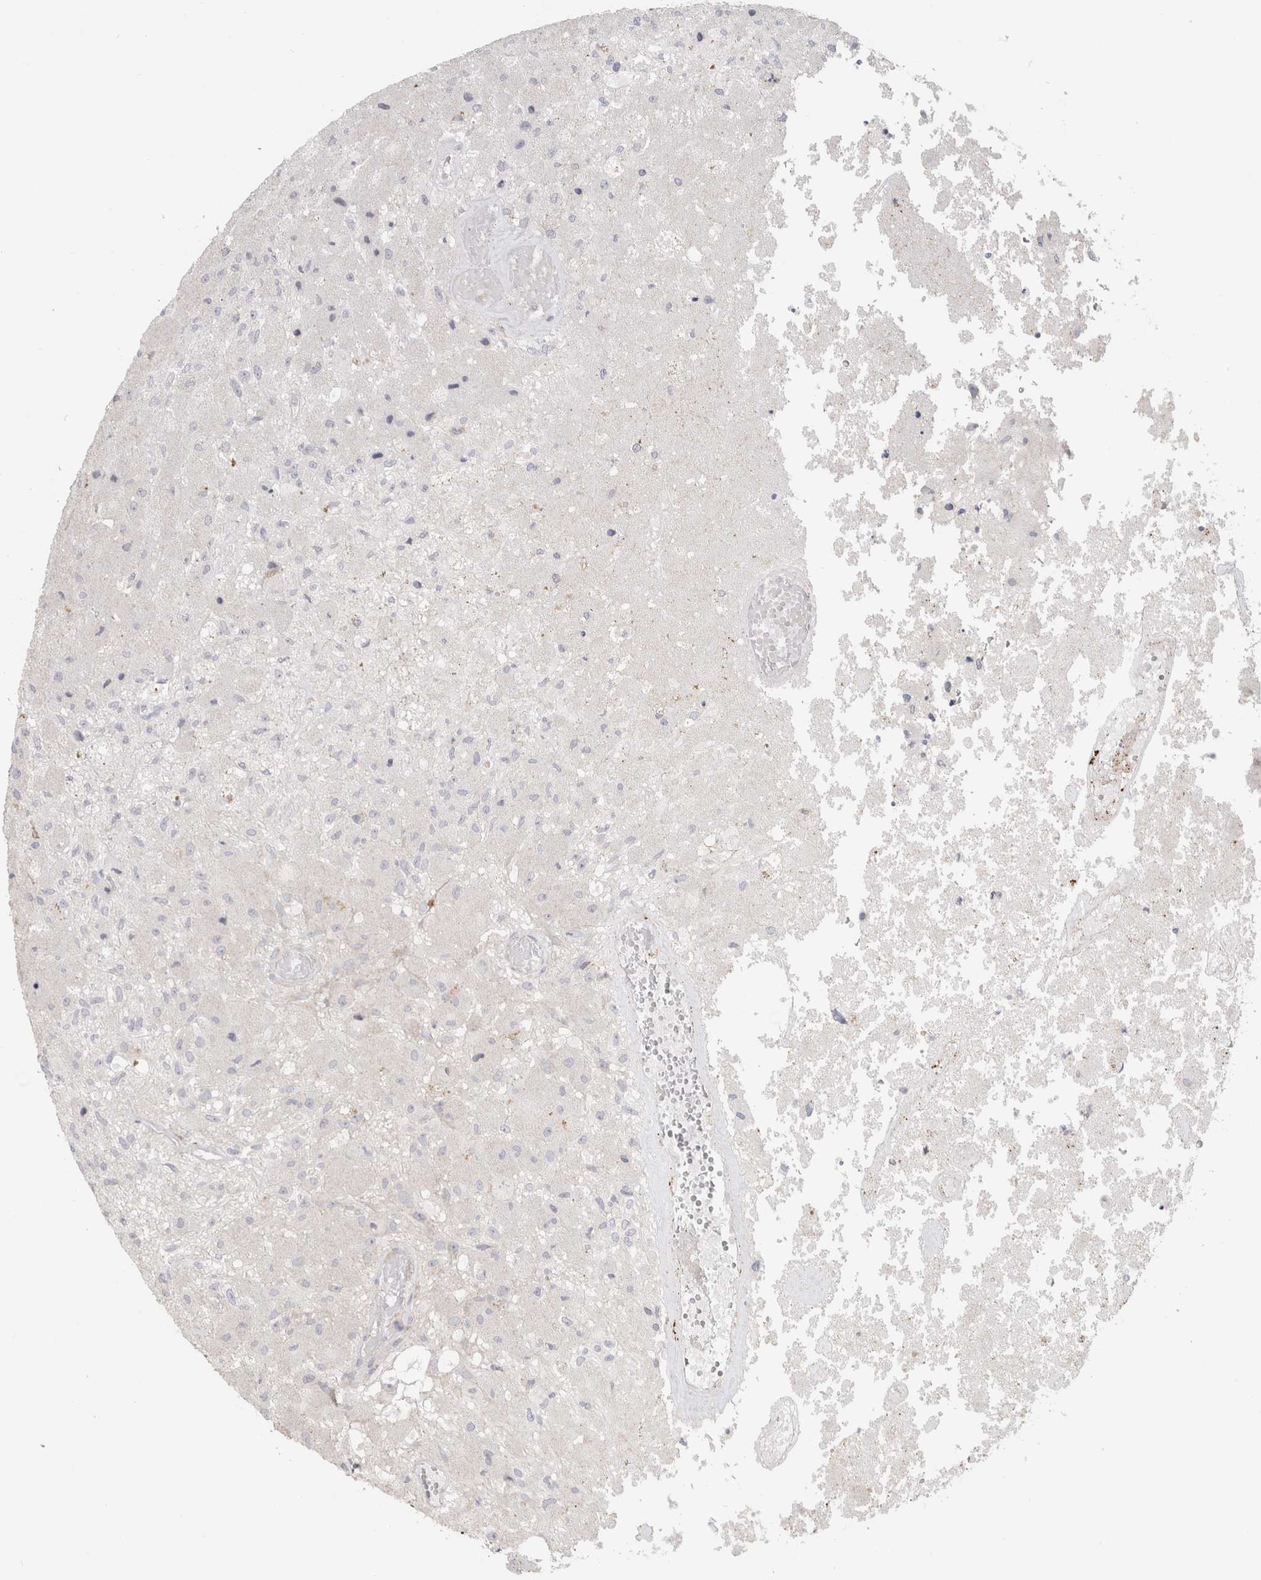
{"staining": {"intensity": "negative", "quantity": "none", "location": "none"}, "tissue": "glioma", "cell_type": "Tumor cells", "image_type": "cancer", "snomed": [{"axis": "morphology", "description": "Normal tissue, NOS"}, {"axis": "morphology", "description": "Glioma, malignant, High grade"}, {"axis": "topography", "description": "Cerebral cortex"}], "caption": "Glioma stained for a protein using IHC exhibits no expression tumor cells.", "gene": "AFP", "patient": {"sex": "male", "age": 77}}